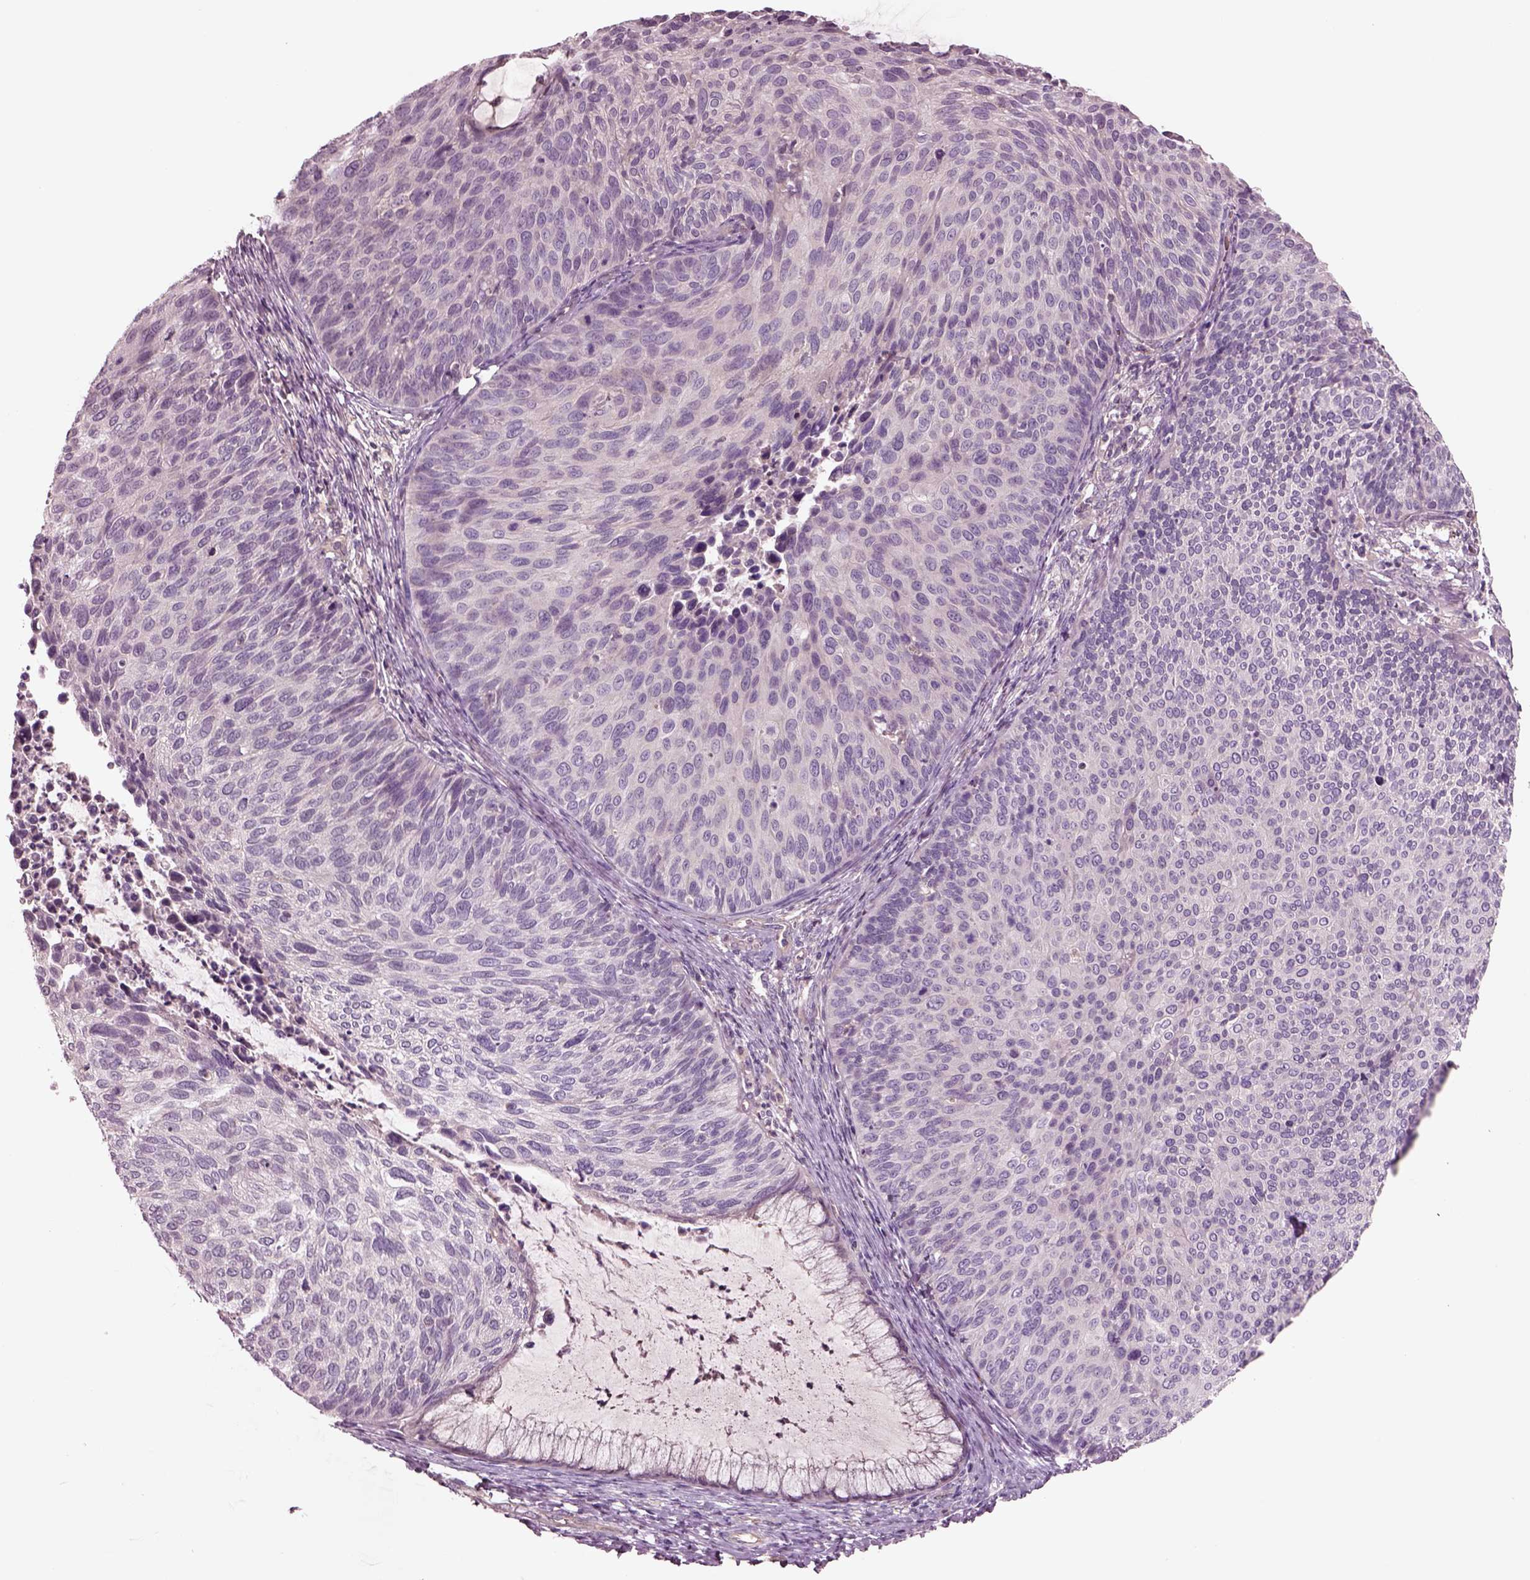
{"staining": {"intensity": "negative", "quantity": "none", "location": "none"}, "tissue": "cervical cancer", "cell_type": "Tumor cells", "image_type": "cancer", "snomed": [{"axis": "morphology", "description": "Squamous cell carcinoma, NOS"}, {"axis": "topography", "description": "Cervix"}], "caption": "An IHC micrograph of cervical cancer (squamous cell carcinoma) is shown. There is no staining in tumor cells of cervical cancer (squamous cell carcinoma).", "gene": "DUOXA2", "patient": {"sex": "female", "age": 36}}